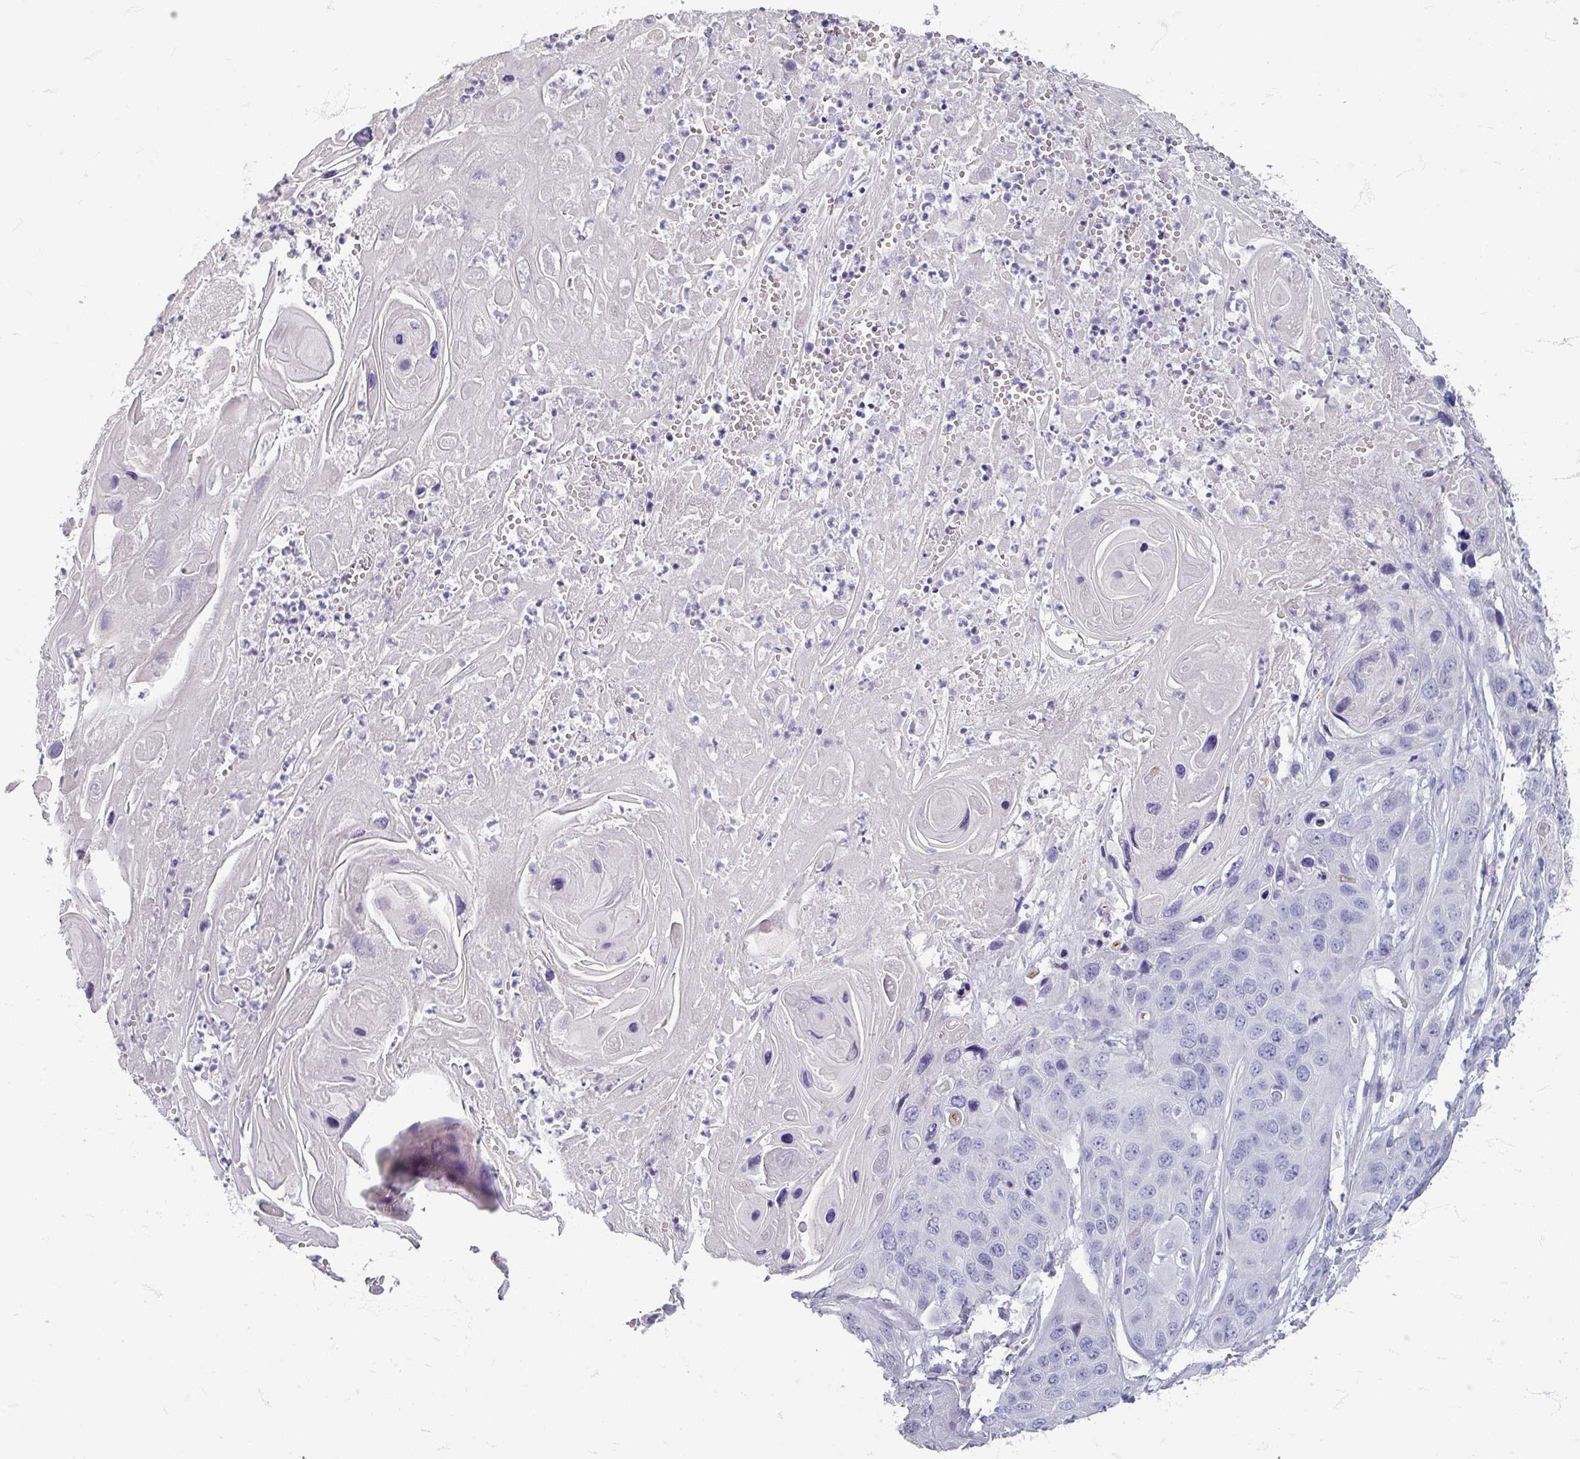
{"staining": {"intensity": "negative", "quantity": "none", "location": "none"}, "tissue": "skin cancer", "cell_type": "Tumor cells", "image_type": "cancer", "snomed": [{"axis": "morphology", "description": "Squamous cell carcinoma, NOS"}, {"axis": "topography", "description": "Skin"}], "caption": "High magnification brightfield microscopy of skin cancer (squamous cell carcinoma) stained with DAB (3,3'-diaminobenzidine) (brown) and counterstained with hematoxylin (blue): tumor cells show no significant expression.", "gene": "ZNF878", "patient": {"sex": "male", "age": 55}}